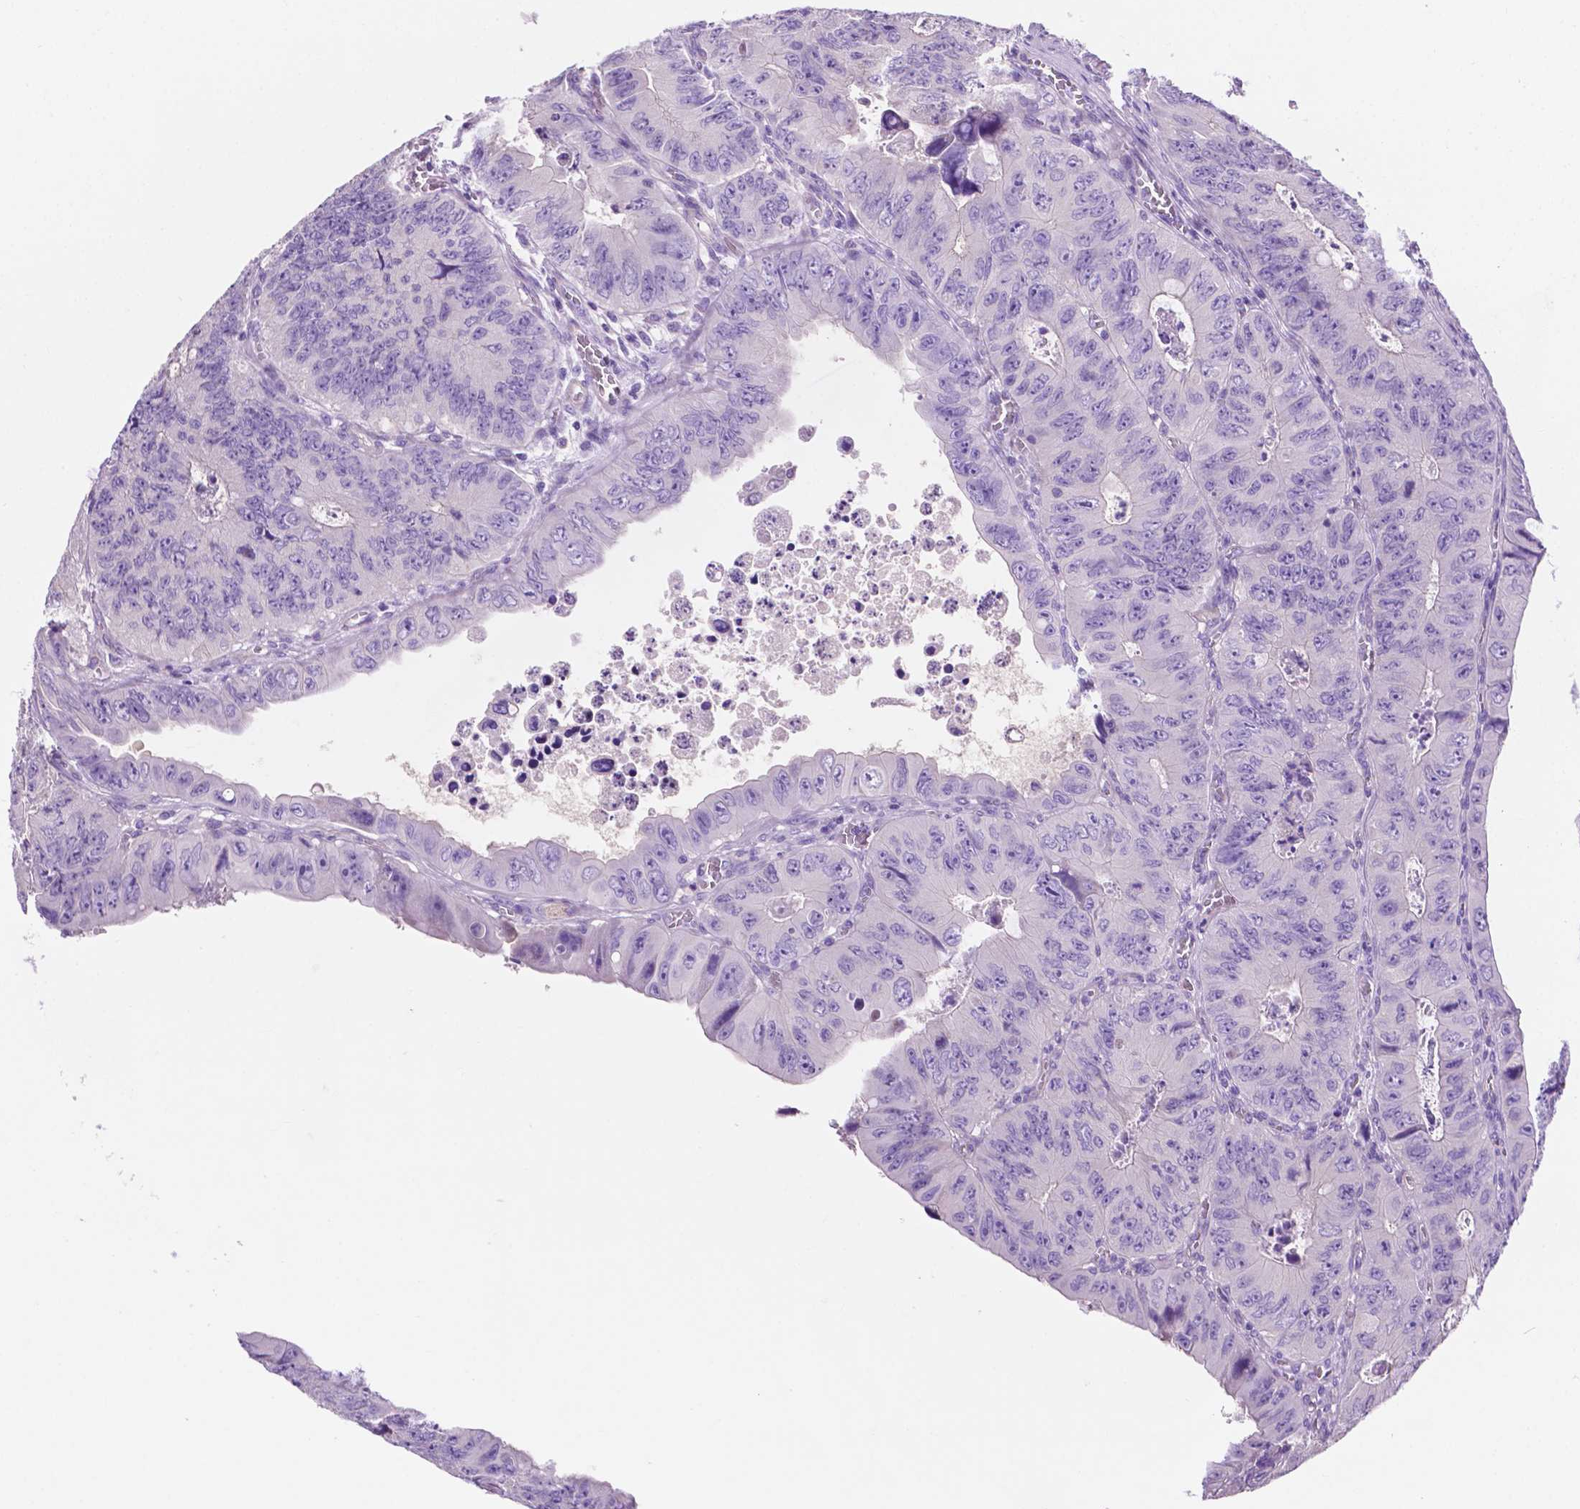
{"staining": {"intensity": "negative", "quantity": "none", "location": "none"}, "tissue": "colorectal cancer", "cell_type": "Tumor cells", "image_type": "cancer", "snomed": [{"axis": "morphology", "description": "Adenocarcinoma, NOS"}, {"axis": "topography", "description": "Colon"}], "caption": "Immunohistochemical staining of colorectal cancer (adenocarcinoma) shows no significant expression in tumor cells.", "gene": "IGFN1", "patient": {"sex": "female", "age": 84}}